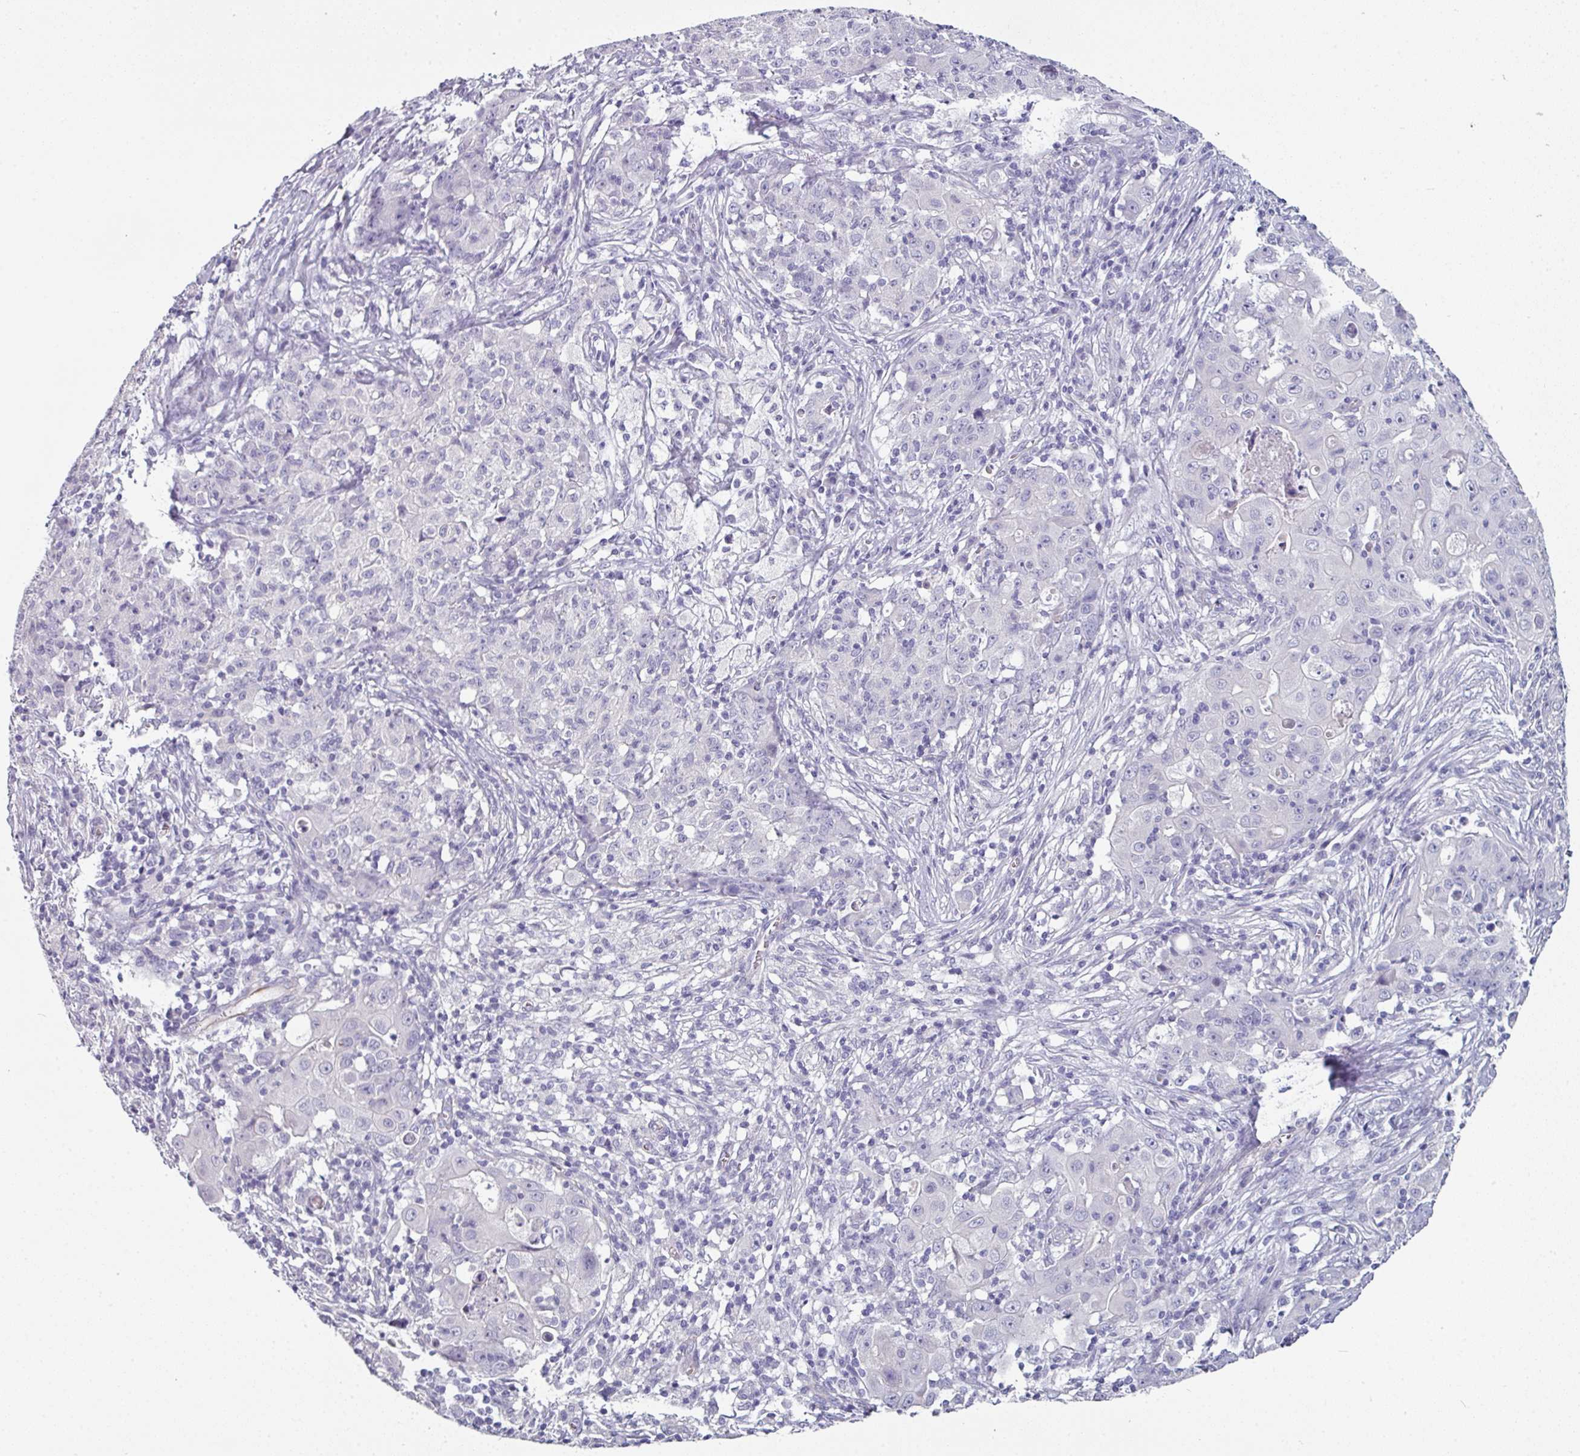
{"staining": {"intensity": "negative", "quantity": "none", "location": "none"}, "tissue": "ovarian cancer", "cell_type": "Tumor cells", "image_type": "cancer", "snomed": [{"axis": "morphology", "description": "Carcinoma, endometroid"}, {"axis": "topography", "description": "Ovary"}], "caption": "DAB (3,3'-diaminobenzidine) immunohistochemical staining of ovarian cancer demonstrates no significant positivity in tumor cells.", "gene": "SLC17A7", "patient": {"sex": "female", "age": 42}}